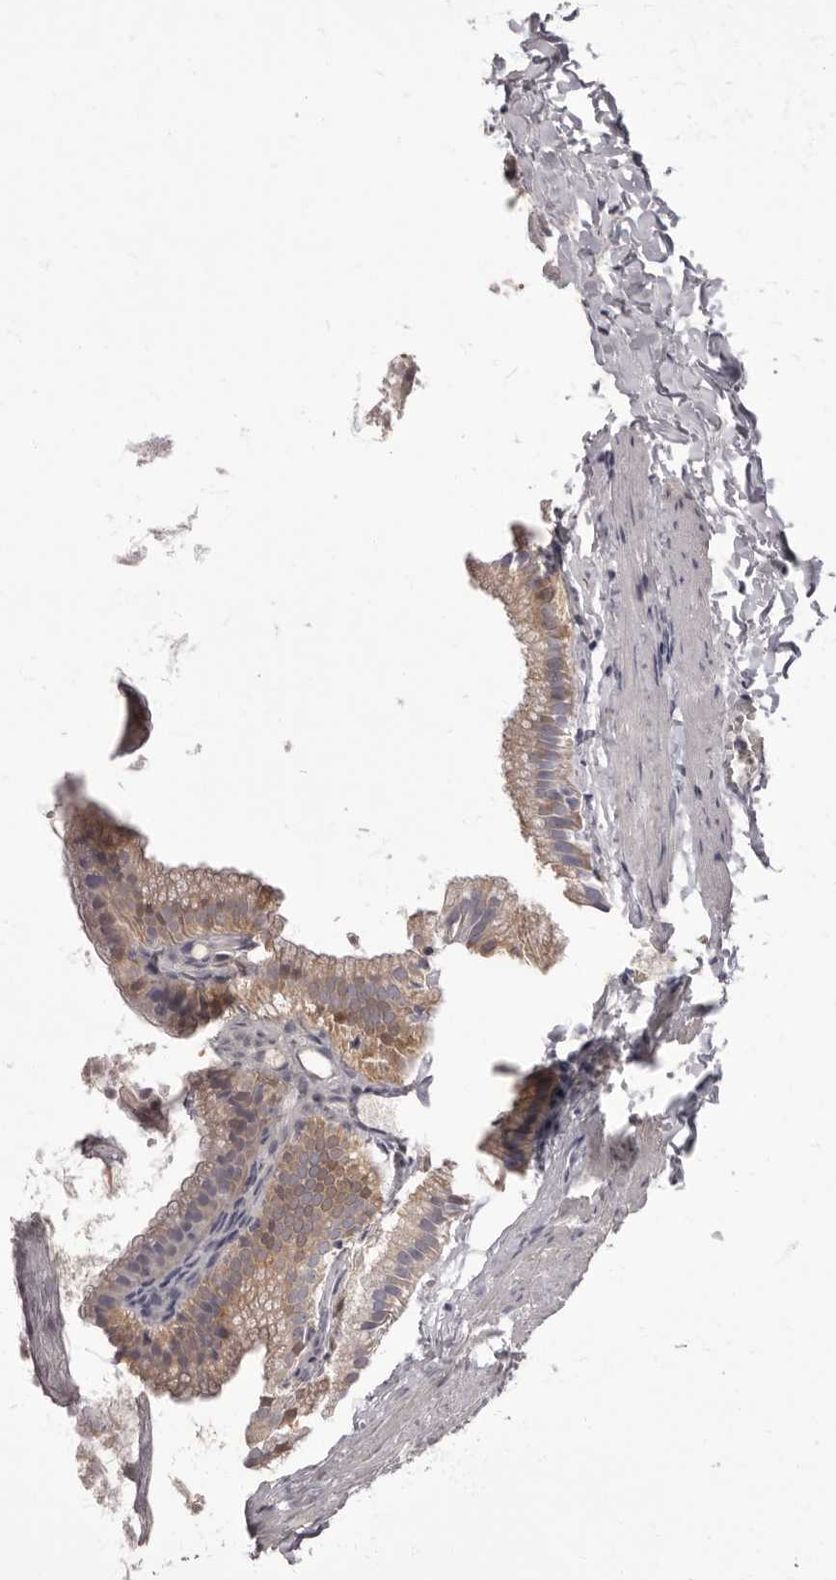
{"staining": {"intensity": "moderate", "quantity": ">75%", "location": "cytoplasmic/membranous"}, "tissue": "gallbladder", "cell_type": "Glandular cells", "image_type": "normal", "snomed": [{"axis": "morphology", "description": "Normal tissue, NOS"}, {"axis": "topography", "description": "Gallbladder"}], "caption": "Immunohistochemistry of normal gallbladder shows medium levels of moderate cytoplasmic/membranous expression in about >75% of glandular cells.", "gene": "APEH", "patient": {"sex": "male", "age": 38}}